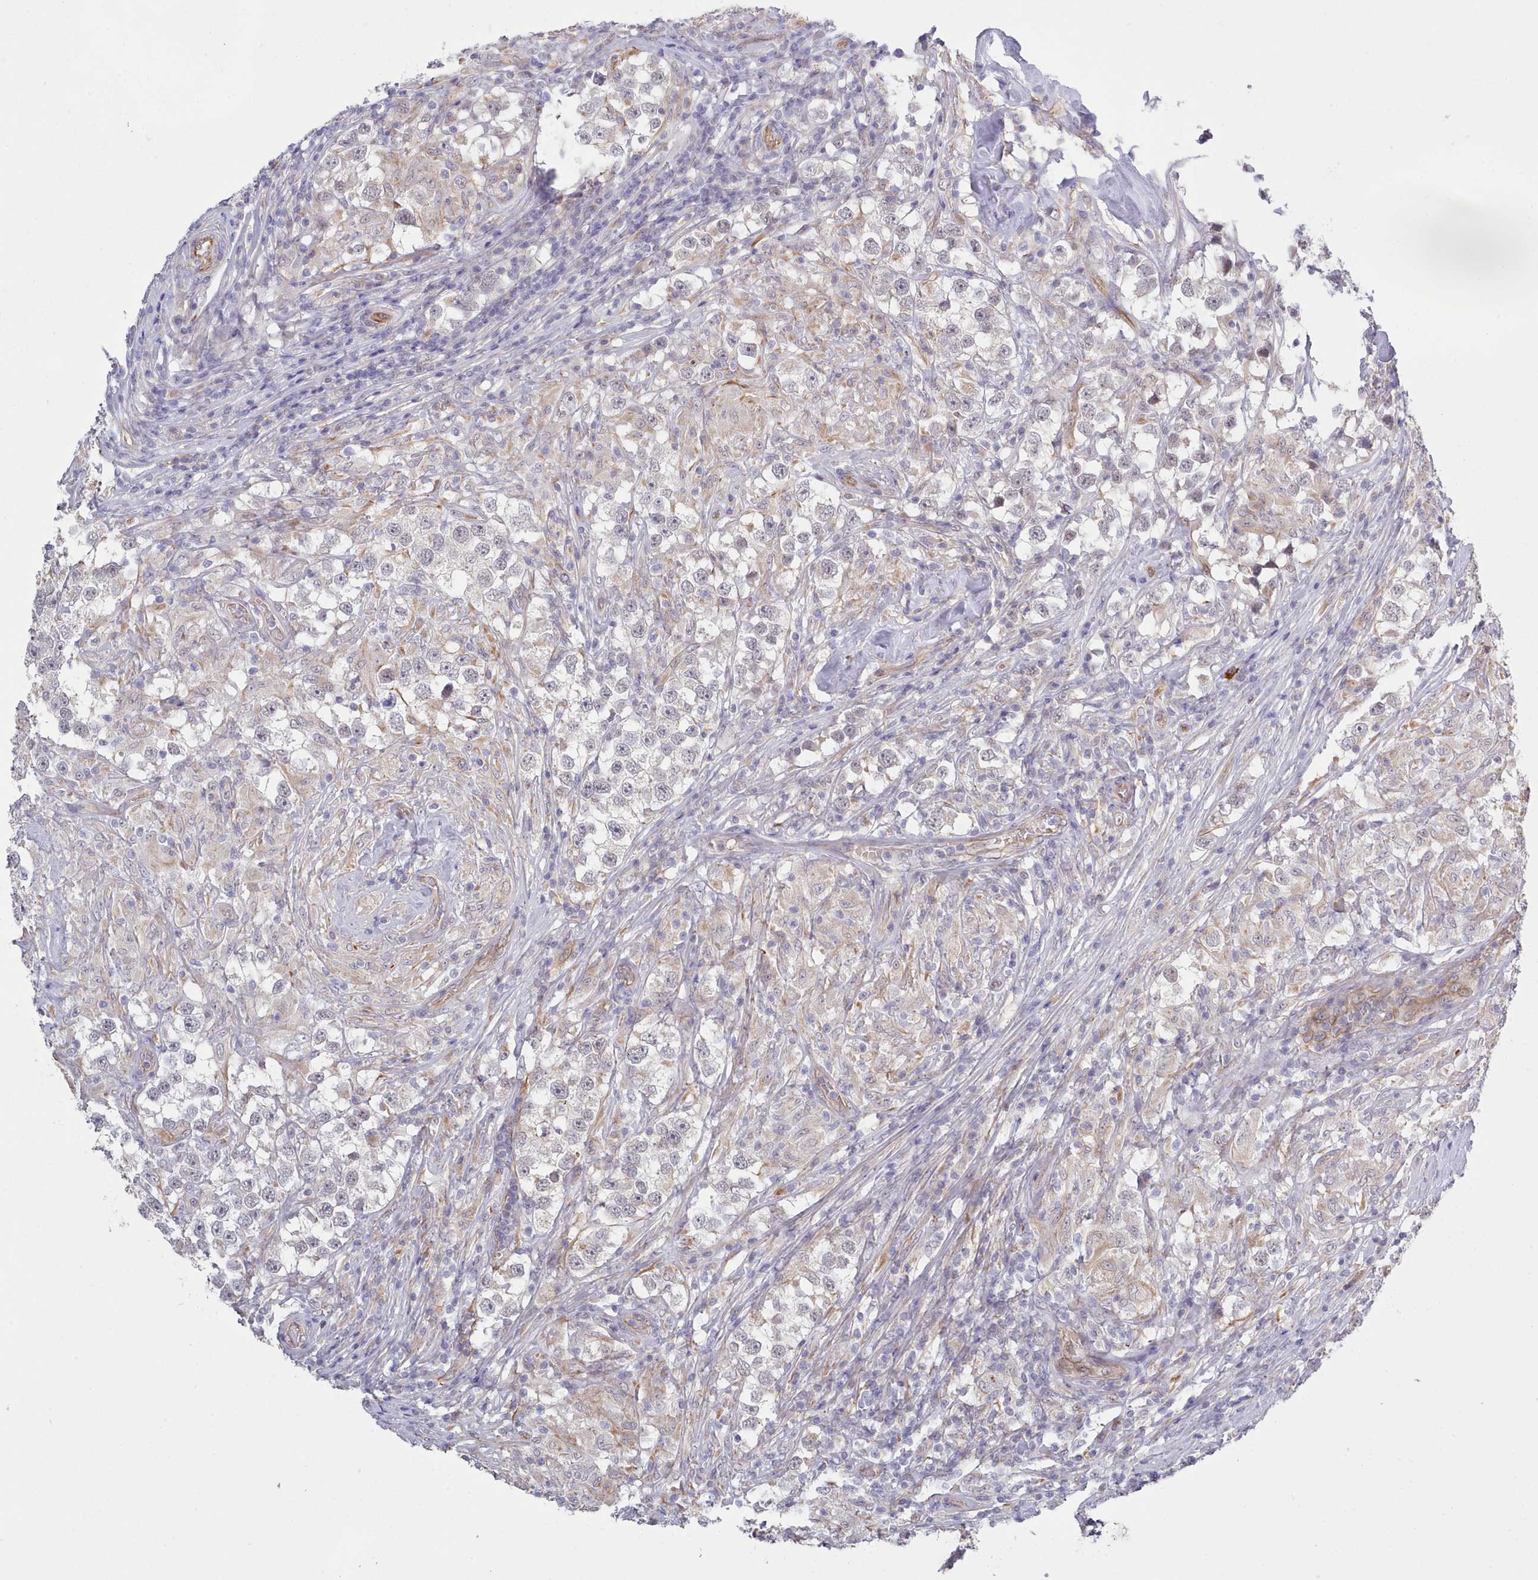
{"staining": {"intensity": "weak", "quantity": "<25%", "location": "nuclear"}, "tissue": "testis cancer", "cell_type": "Tumor cells", "image_type": "cancer", "snomed": [{"axis": "morphology", "description": "Seminoma, NOS"}, {"axis": "topography", "description": "Testis"}], "caption": "Human testis seminoma stained for a protein using immunohistochemistry (IHC) exhibits no staining in tumor cells.", "gene": "ZC3H13", "patient": {"sex": "male", "age": 46}}